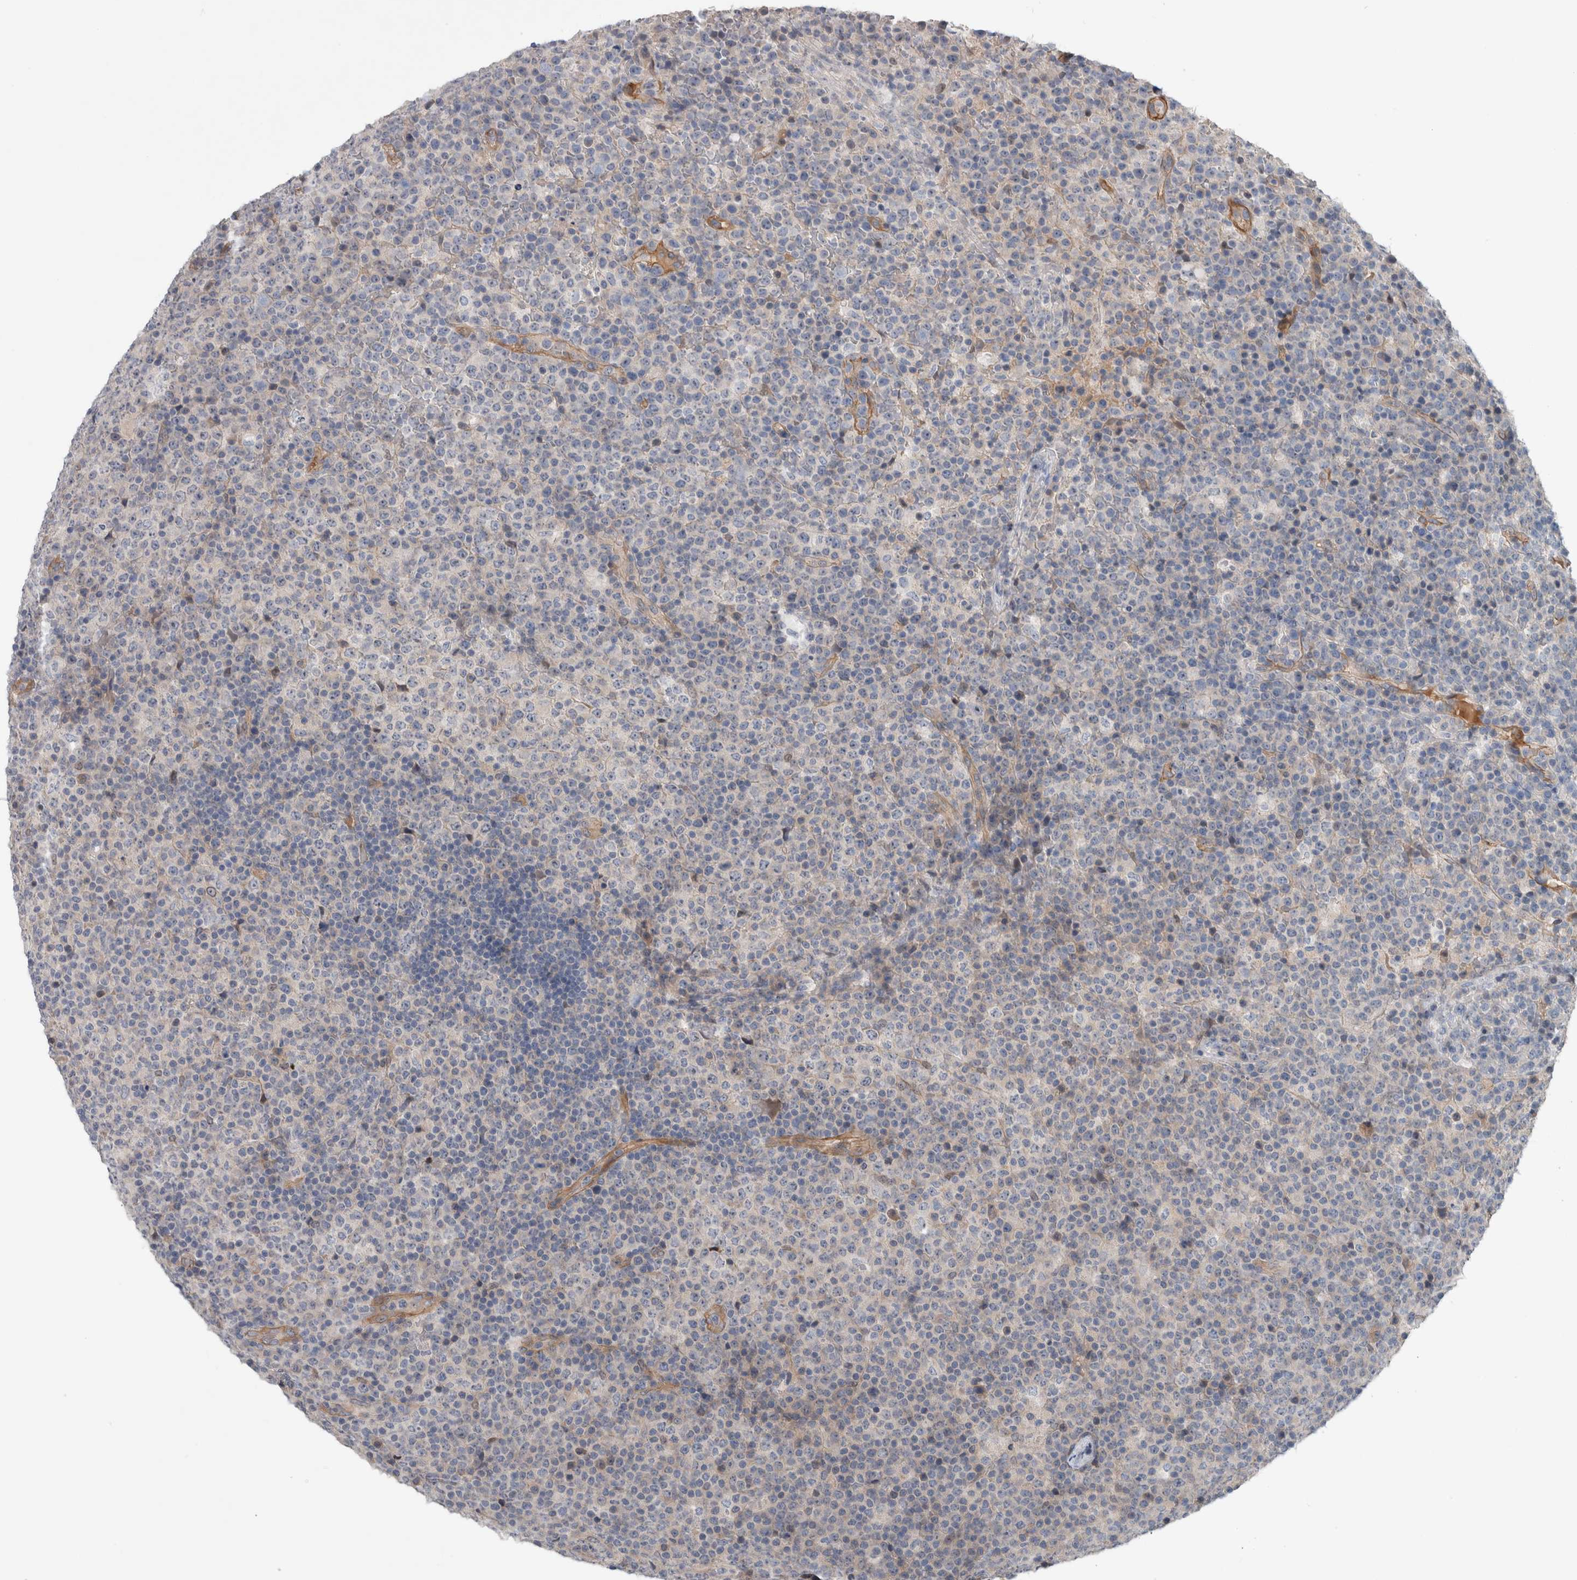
{"staining": {"intensity": "negative", "quantity": "none", "location": "none"}, "tissue": "lymphoma", "cell_type": "Tumor cells", "image_type": "cancer", "snomed": [{"axis": "morphology", "description": "Malignant lymphoma, non-Hodgkin's type, High grade"}, {"axis": "topography", "description": "Lymph node"}], "caption": "The micrograph demonstrates no staining of tumor cells in lymphoma. (DAB (3,3'-diaminobenzidine) immunohistochemistry (IHC), high magnification).", "gene": "BCAM", "patient": {"sex": "male", "age": 13}}